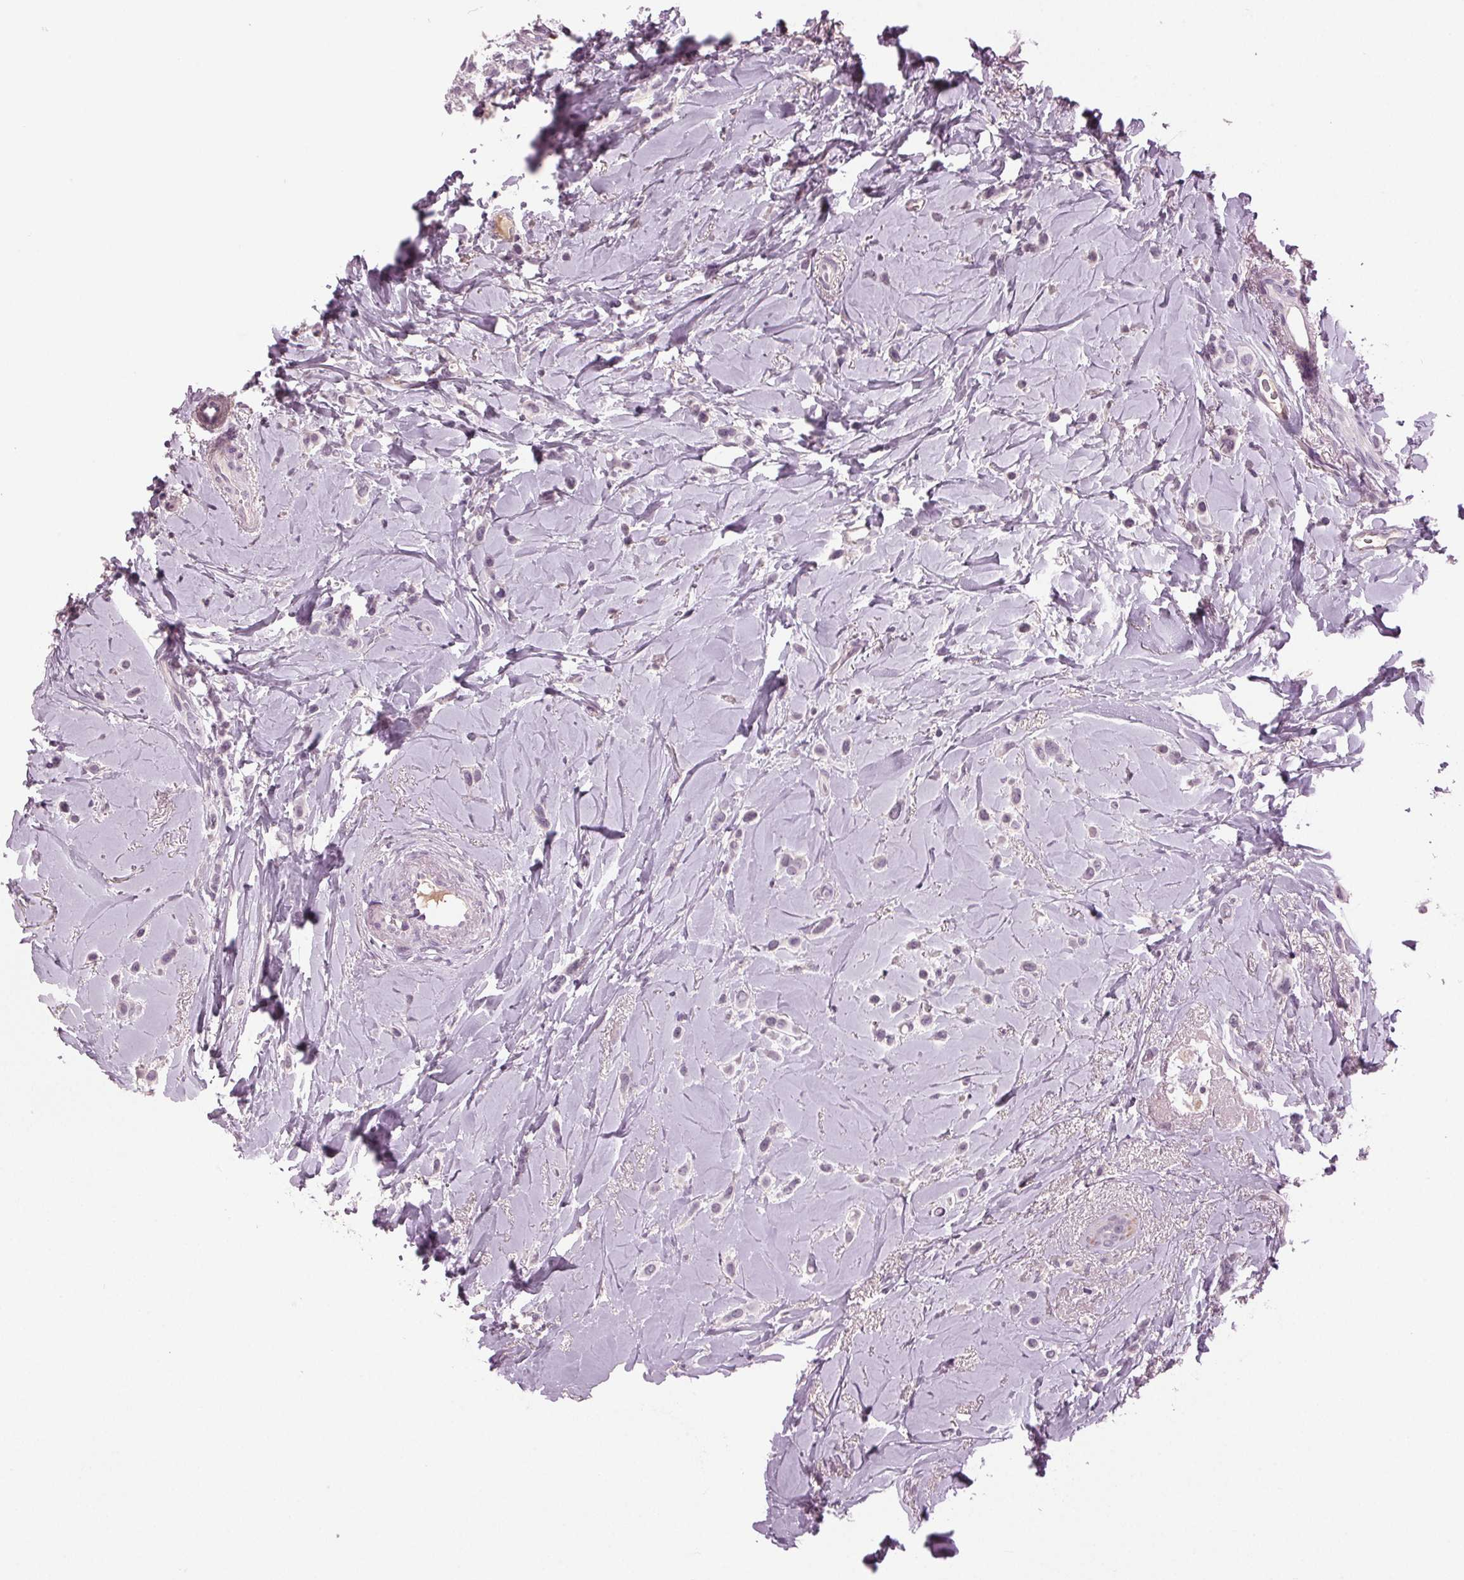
{"staining": {"intensity": "negative", "quantity": "none", "location": "none"}, "tissue": "breast cancer", "cell_type": "Tumor cells", "image_type": "cancer", "snomed": [{"axis": "morphology", "description": "Lobular carcinoma"}, {"axis": "topography", "description": "Breast"}], "caption": "The IHC image has no significant staining in tumor cells of breast cancer tissue.", "gene": "DNAH12", "patient": {"sex": "female", "age": 66}}